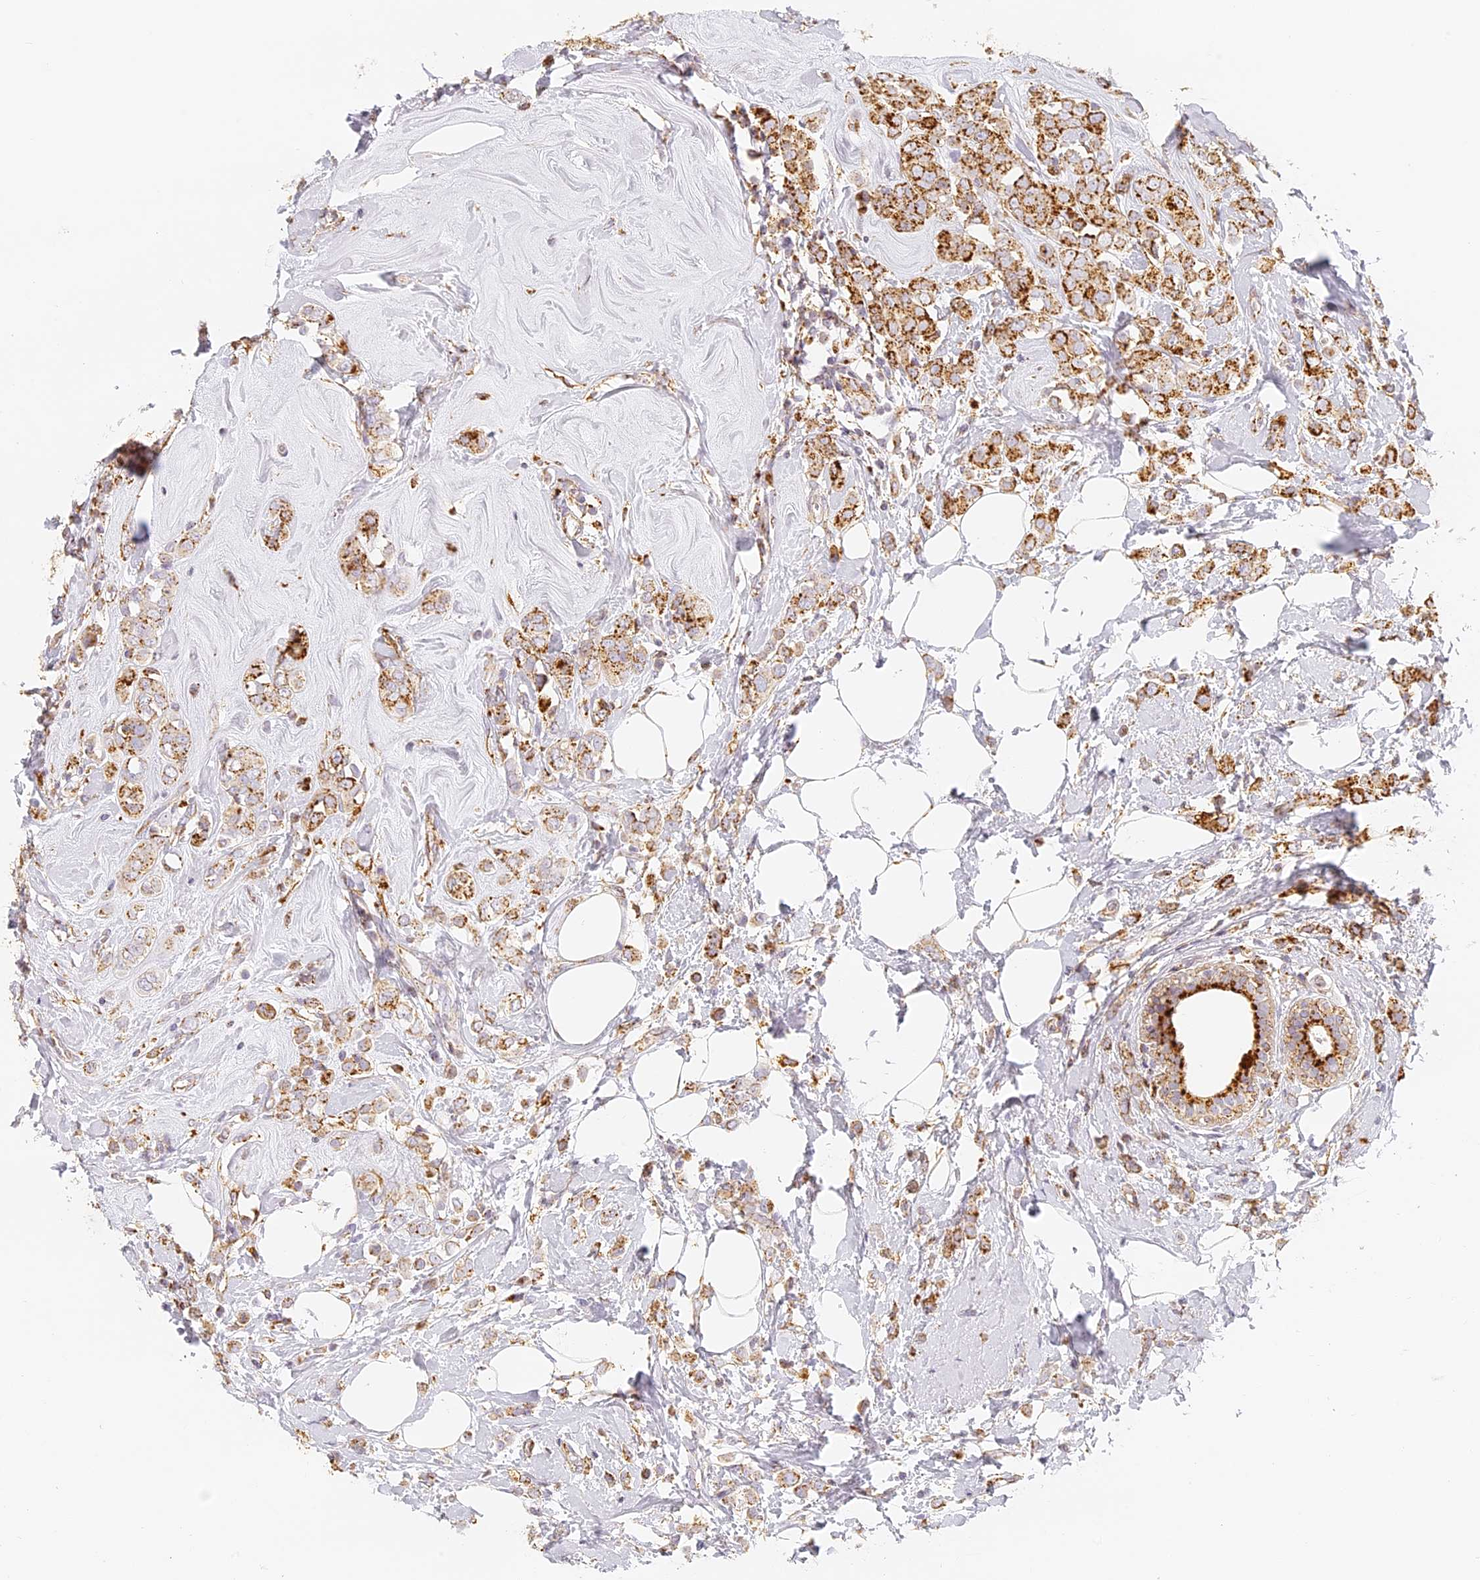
{"staining": {"intensity": "moderate", "quantity": ">75%", "location": "cytoplasmic/membranous"}, "tissue": "breast cancer", "cell_type": "Tumor cells", "image_type": "cancer", "snomed": [{"axis": "morphology", "description": "Lobular carcinoma"}, {"axis": "topography", "description": "Breast"}], "caption": "Immunohistochemistry (DAB (3,3'-diaminobenzidine)) staining of breast cancer demonstrates moderate cytoplasmic/membranous protein positivity in about >75% of tumor cells.", "gene": "LAMP2", "patient": {"sex": "female", "age": 47}}